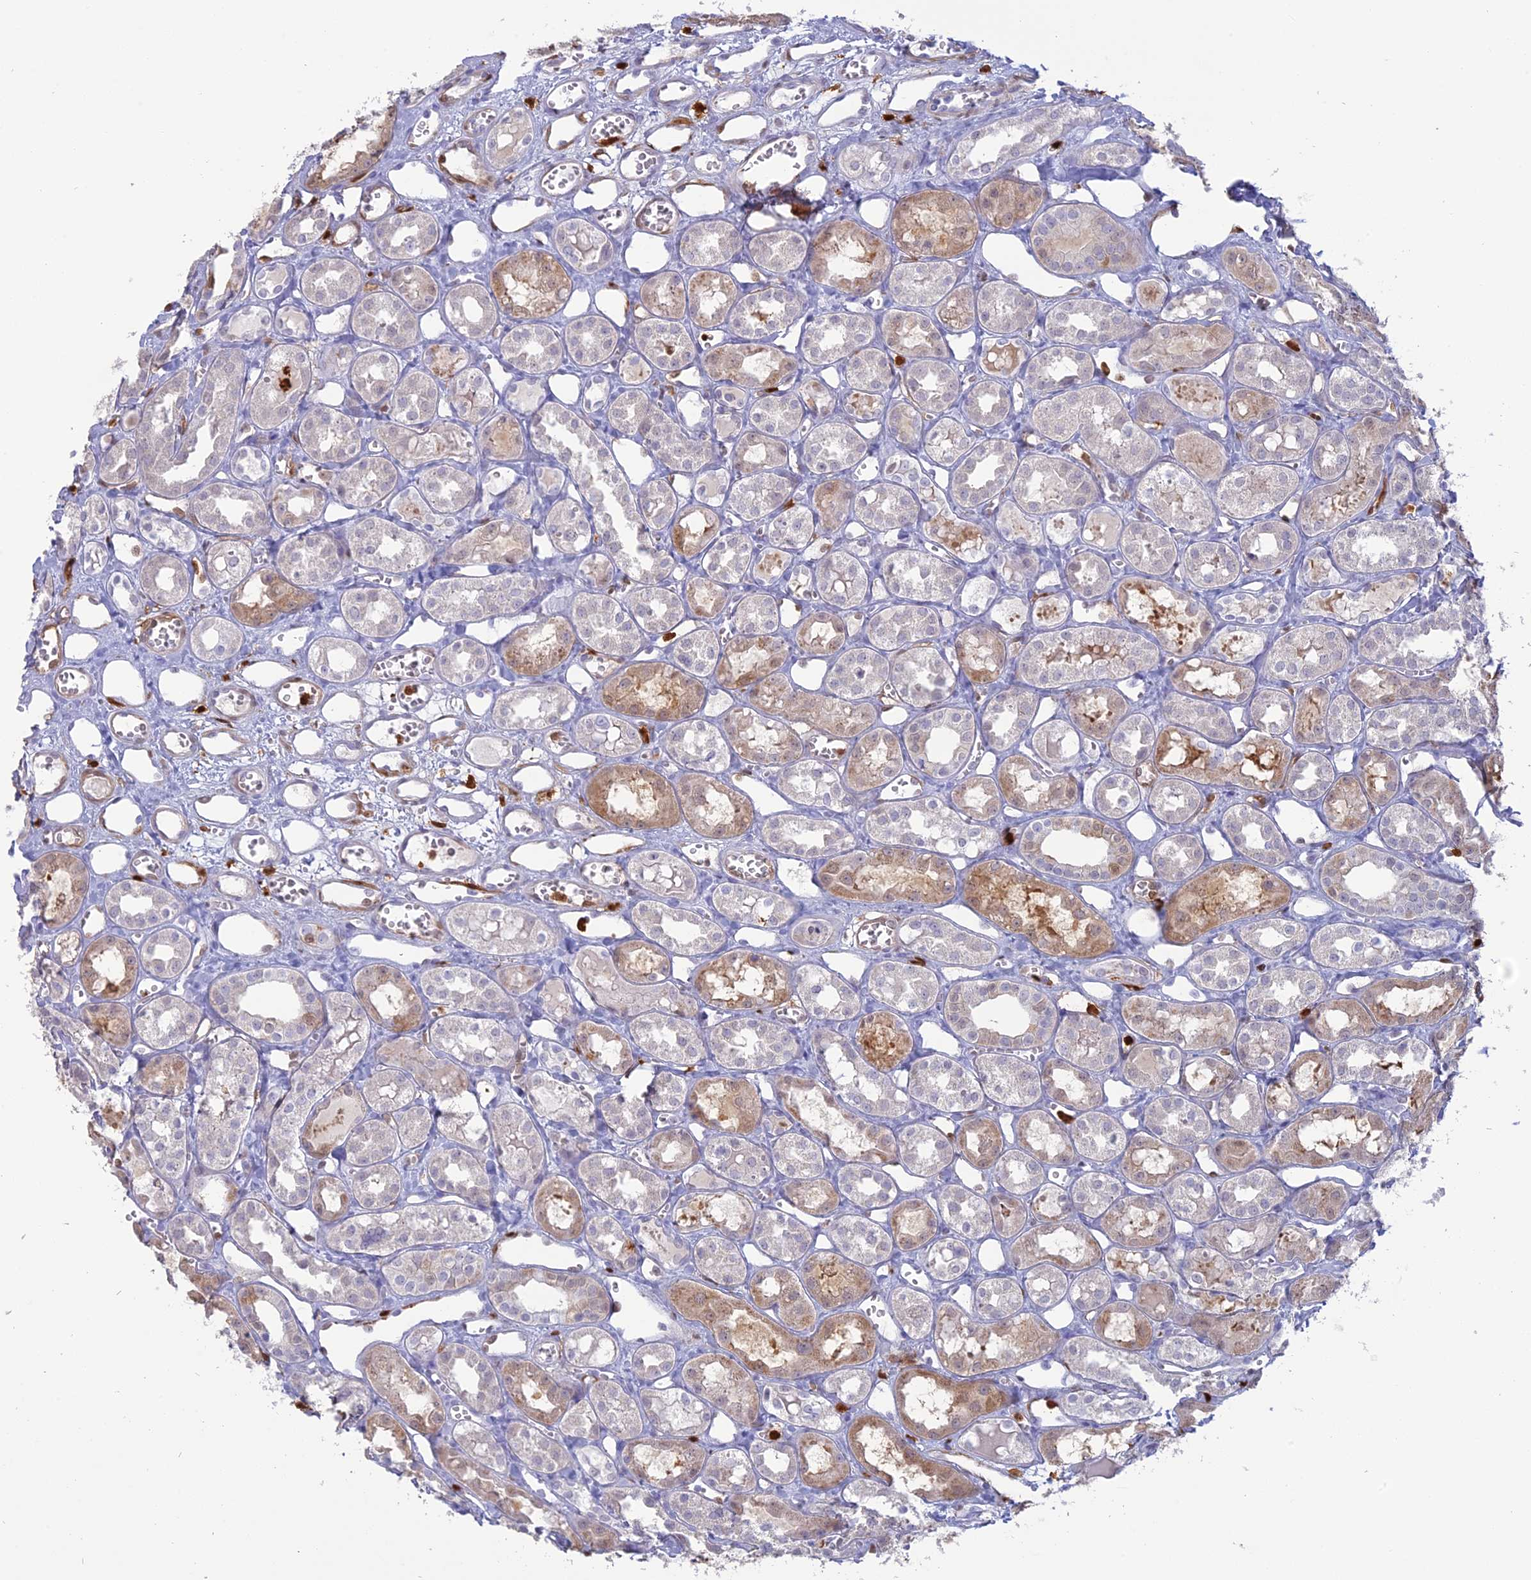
{"staining": {"intensity": "negative", "quantity": "none", "location": "none"}, "tissue": "kidney", "cell_type": "Cells in glomeruli", "image_type": "normal", "snomed": [{"axis": "morphology", "description": "Normal tissue, NOS"}, {"axis": "topography", "description": "Kidney"}], "caption": "The micrograph exhibits no significant staining in cells in glomeruli of kidney. The staining is performed using DAB (3,3'-diaminobenzidine) brown chromogen with nuclei counter-stained in using hematoxylin.", "gene": "PGBD4", "patient": {"sex": "male", "age": 16}}